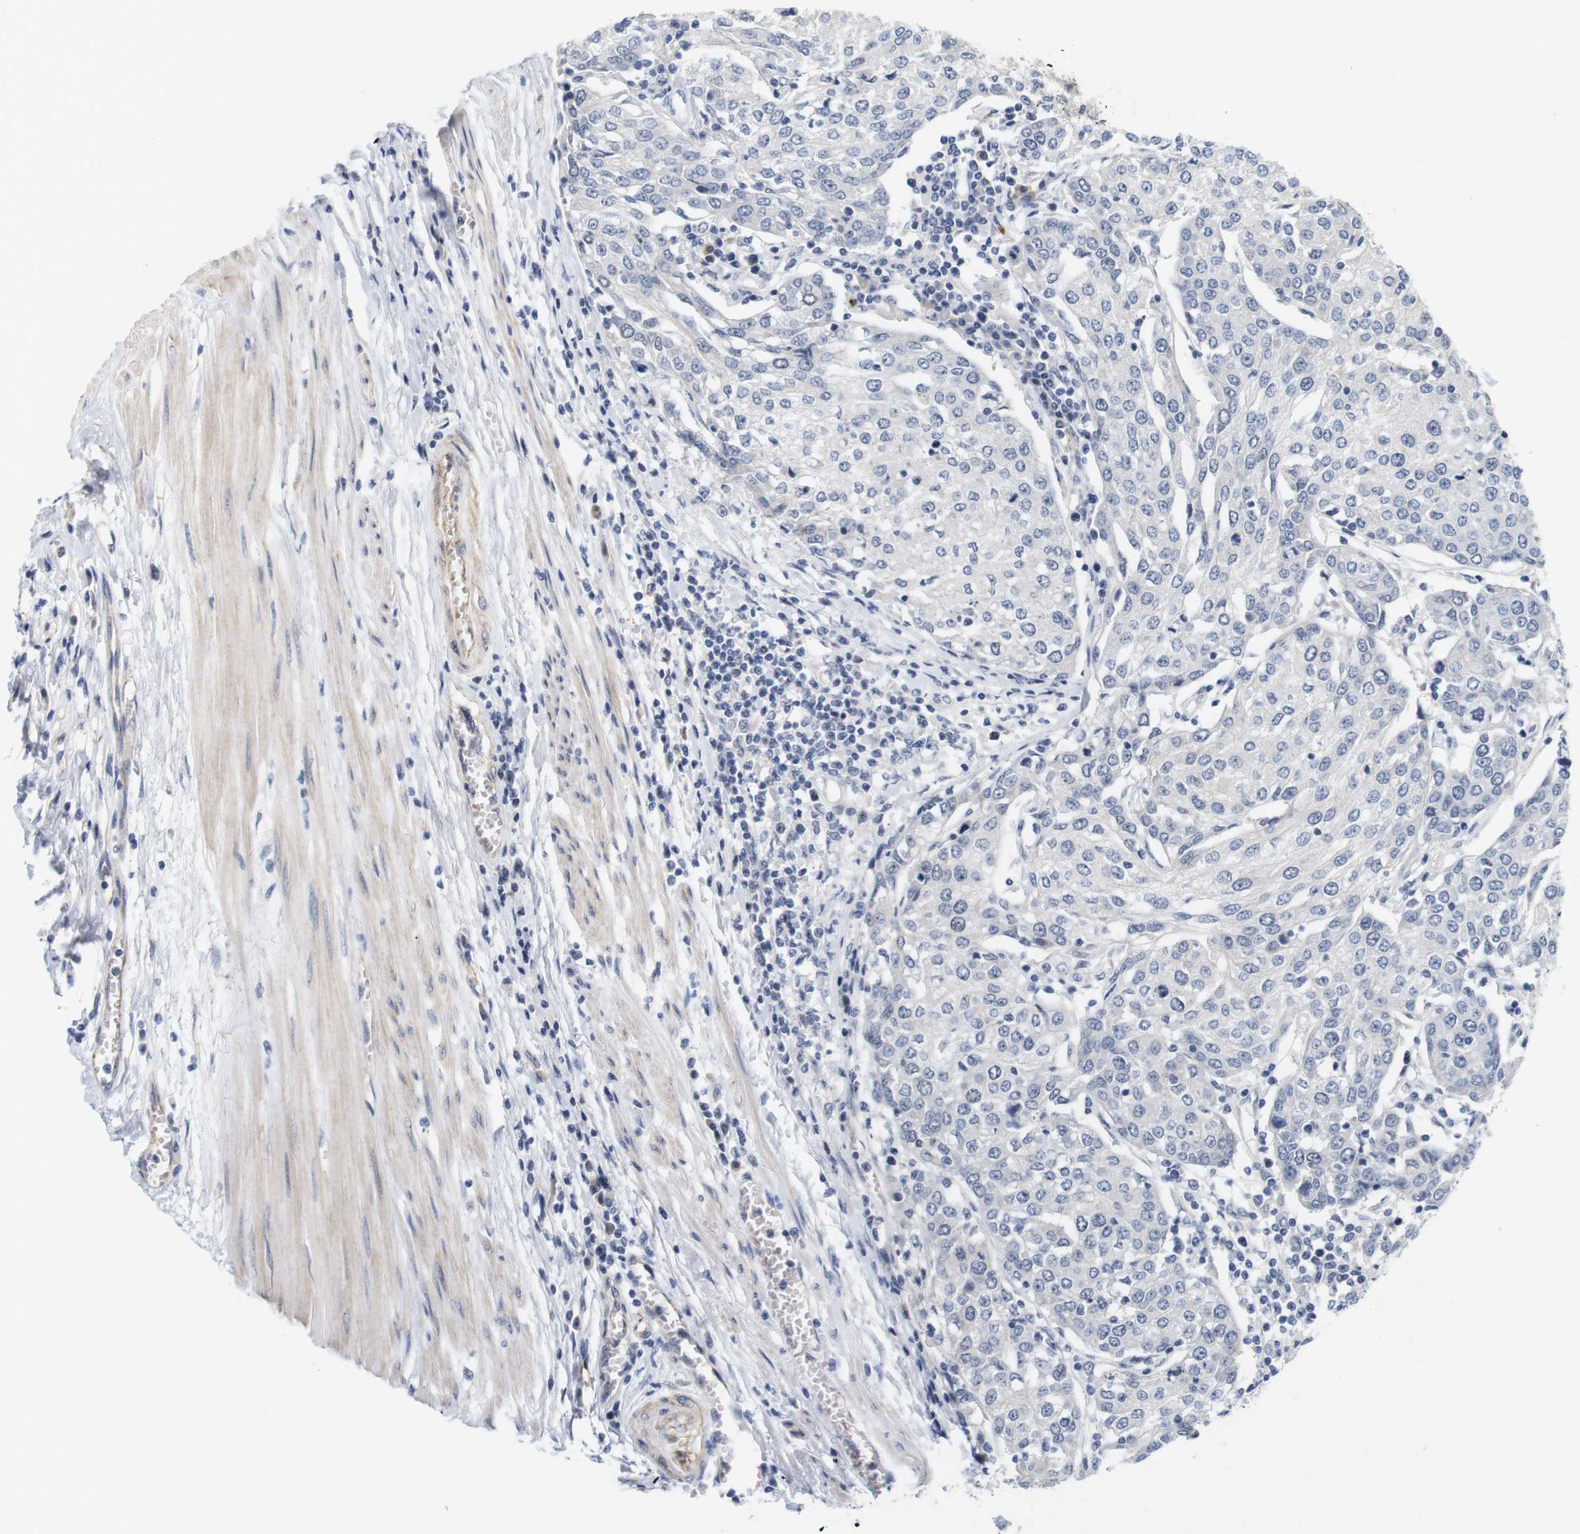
{"staining": {"intensity": "negative", "quantity": "none", "location": "none"}, "tissue": "urothelial cancer", "cell_type": "Tumor cells", "image_type": "cancer", "snomed": [{"axis": "morphology", "description": "Urothelial carcinoma, High grade"}, {"axis": "topography", "description": "Urinary bladder"}], "caption": "Immunohistochemistry micrograph of human high-grade urothelial carcinoma stained for a protein (brown), which shows no positivity in tumor cells.", "gene": "CYB561", "patient": {"sex": "female", "age": 85}}